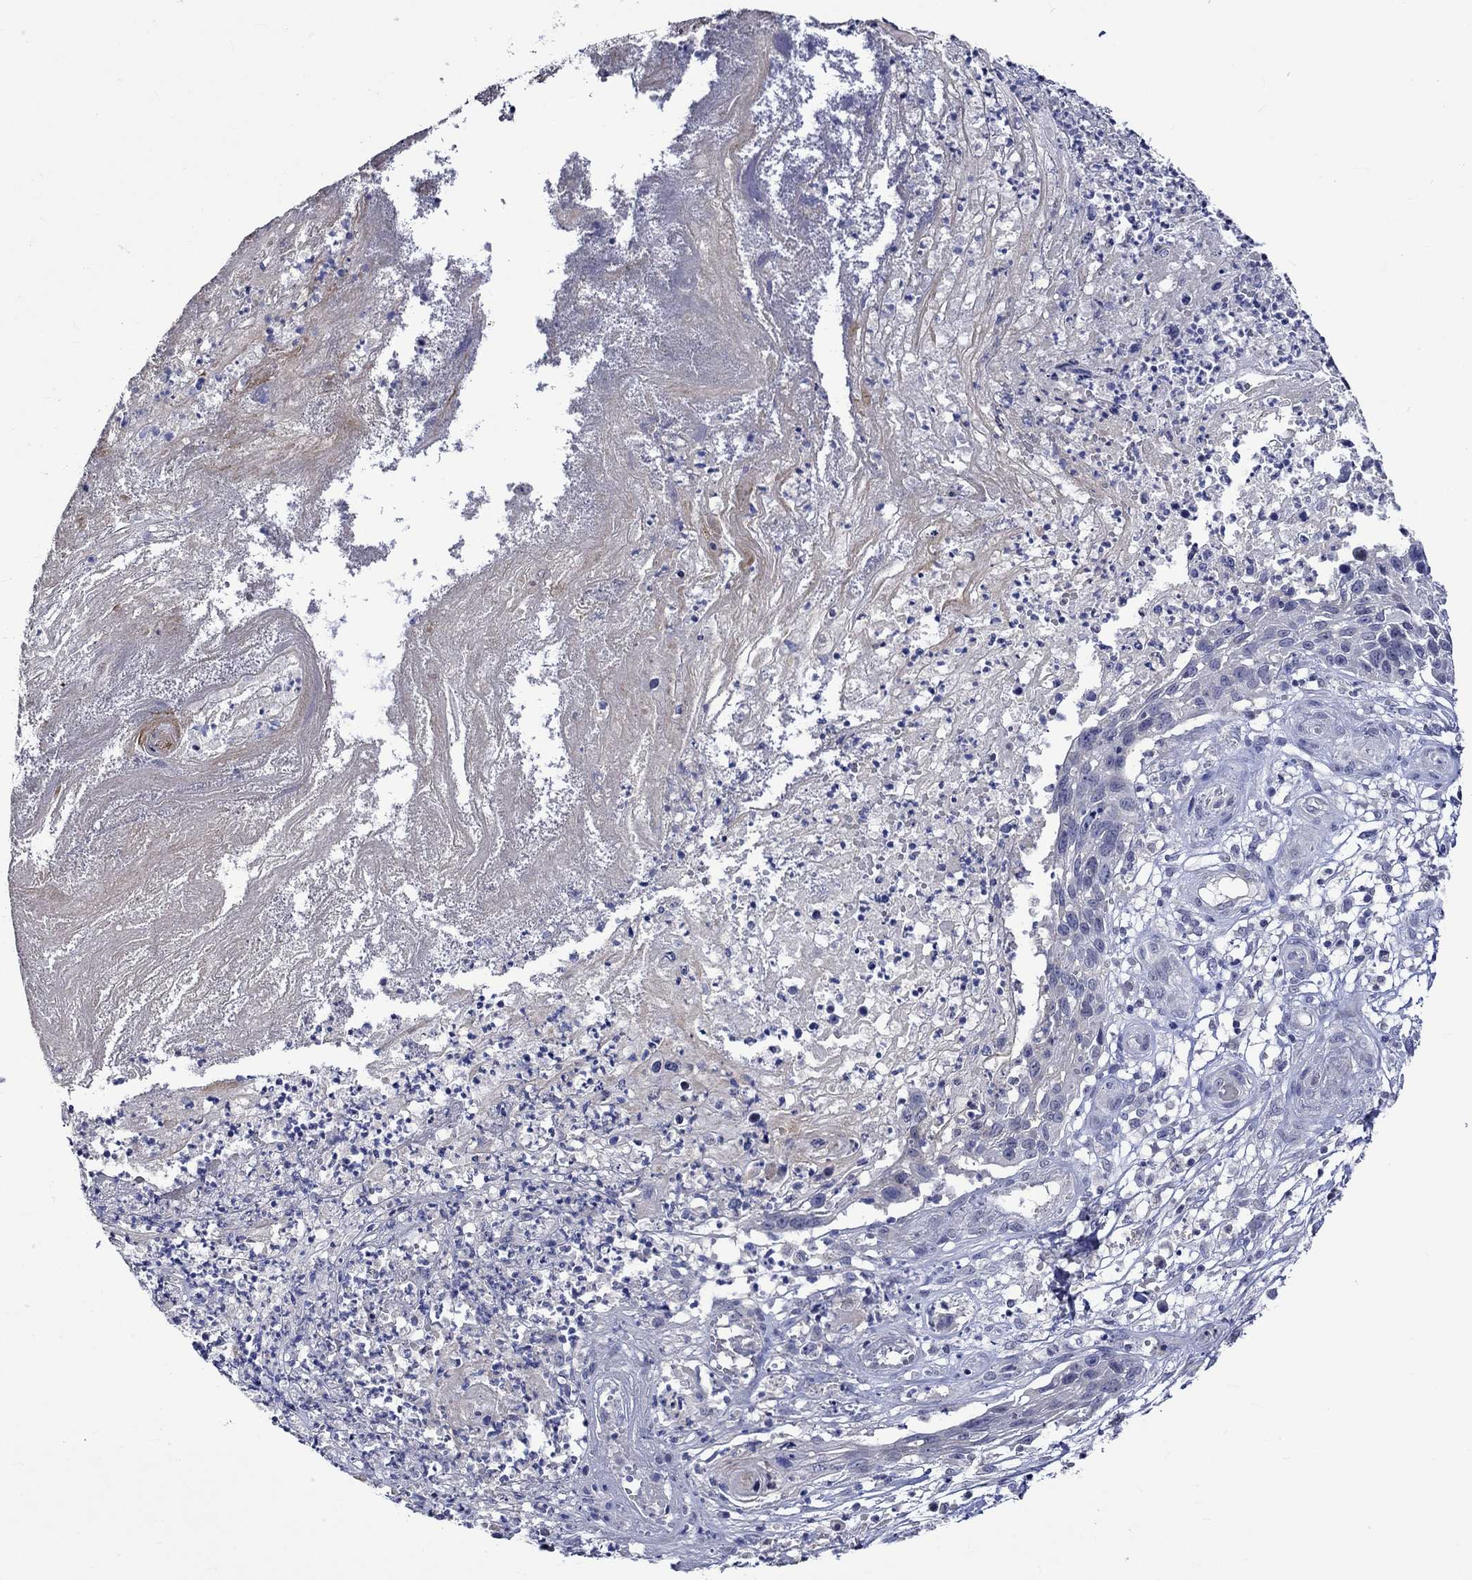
{"staining": {"intensity": "negative", "quantity": "none", "location": "none"}, "tissue": "skin cancer", "cell_type": "Tumor cells", "image_type": "cancer", "snomed": [{"axis": "morphology", "description": "Squamous cell carcinoma, NOS"}, {"axis": "topography", "description": "Skin"}], "caption": "A high-resolution micrograph shows immunohistochemistry (IHC) staining of skin squamous cell carcinoma, which shows no significant expression in tumor cells.", "gene": "CRYAB", "patient": {"sex": "male", "age": 92}}